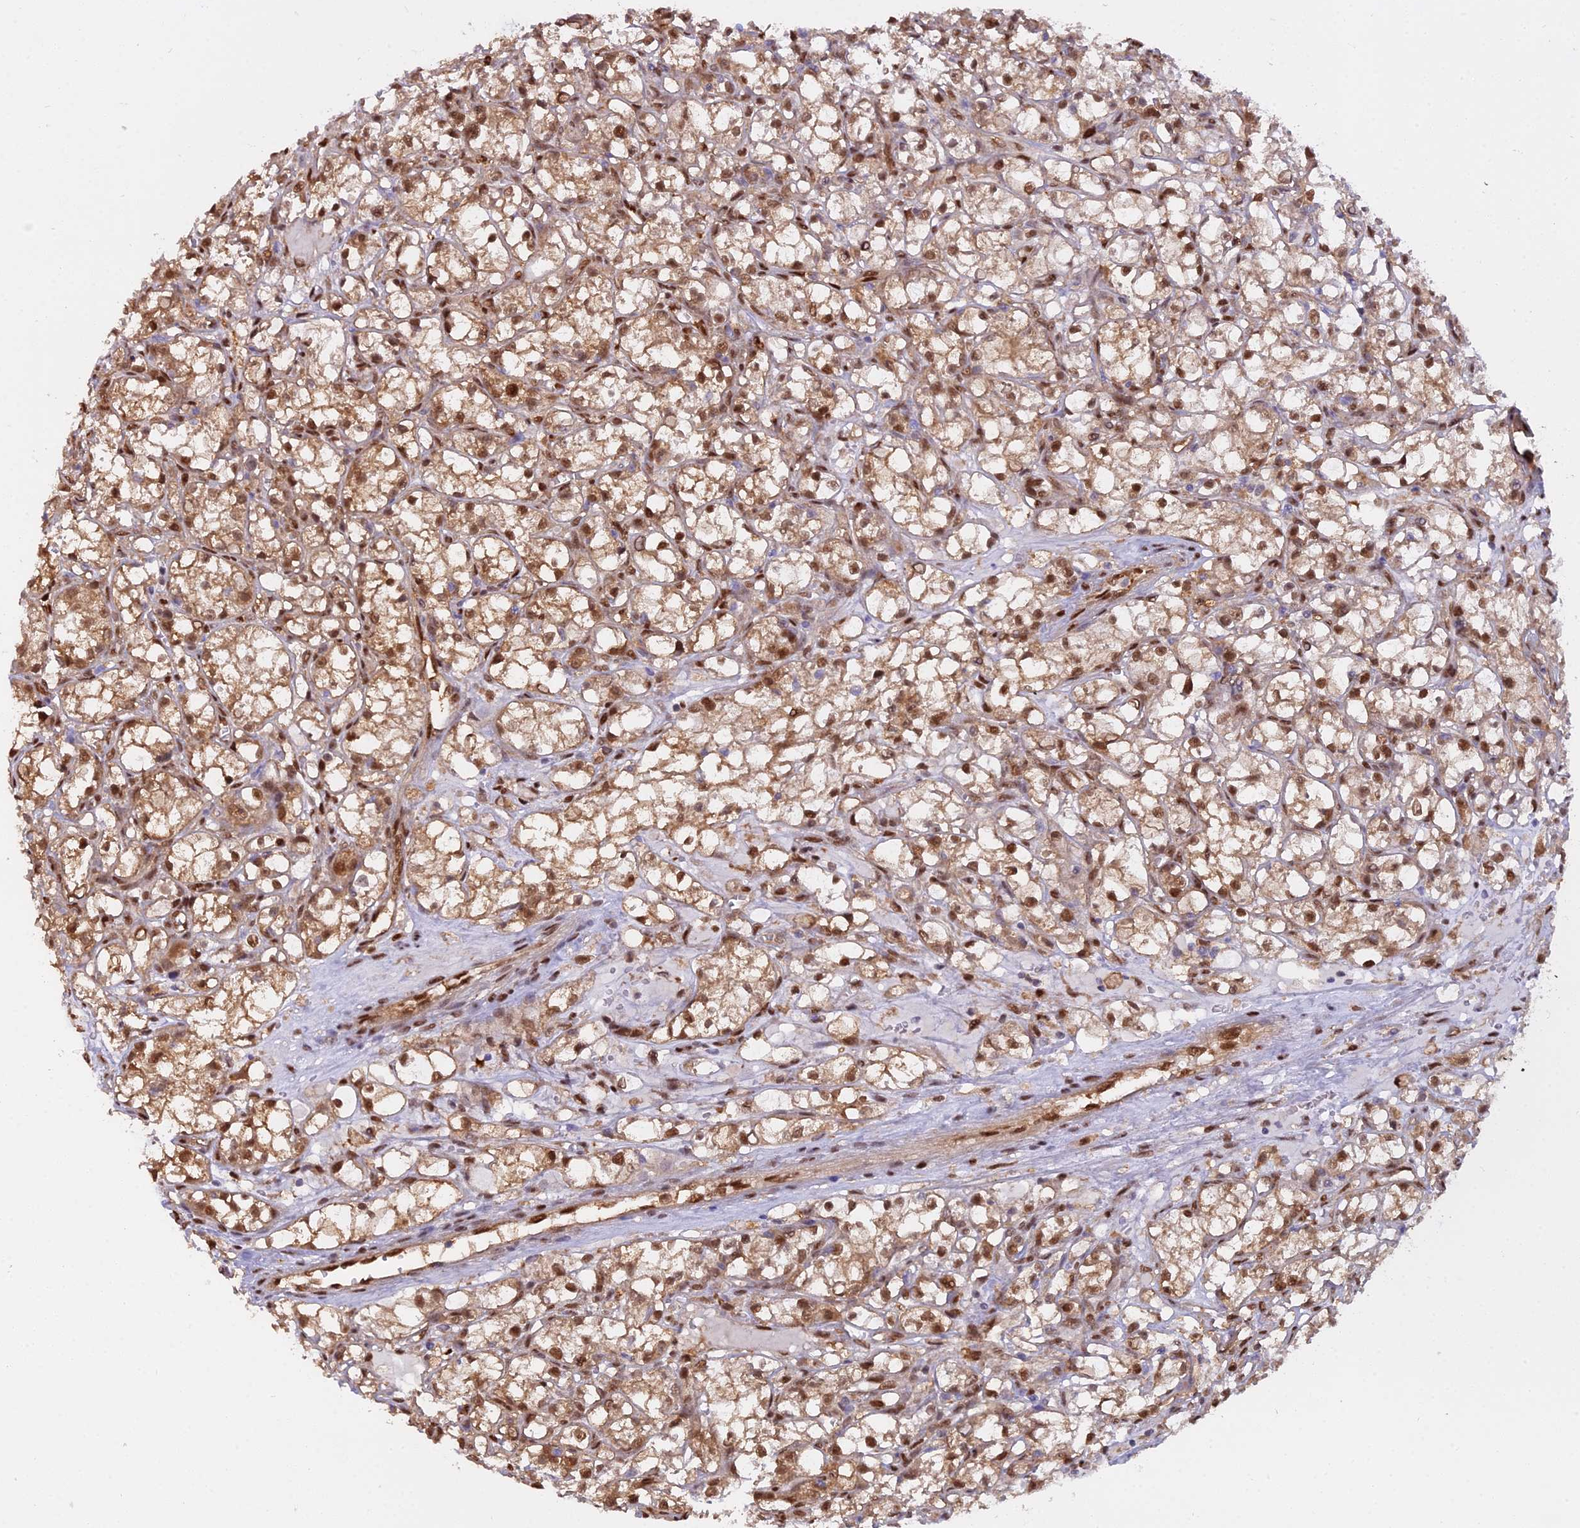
{"staining": {"intensity": "moderate", "quantity": ">75%", "location": "cytoplasmic/membranous,nuclear"}, "tissue": "renal cancer", "cell_type": "Tumor cells", "image_type": "cancer", "snomed": [{"axis": "morphology", "description": "Adenocarcinoma, NOS"}, {"axis": "topography", "description": "Kidney"}], "caption": "Immunohistochemical staining of renal cancer reveals moderate cytoplasmic/membranous and nuclear protein expression in about >75% of tumor cells. (DAB IHC with brightfield microscopy, high magnification).", "gene": "NPEPL1", "patient": {"sex": "female", "age": 59}}